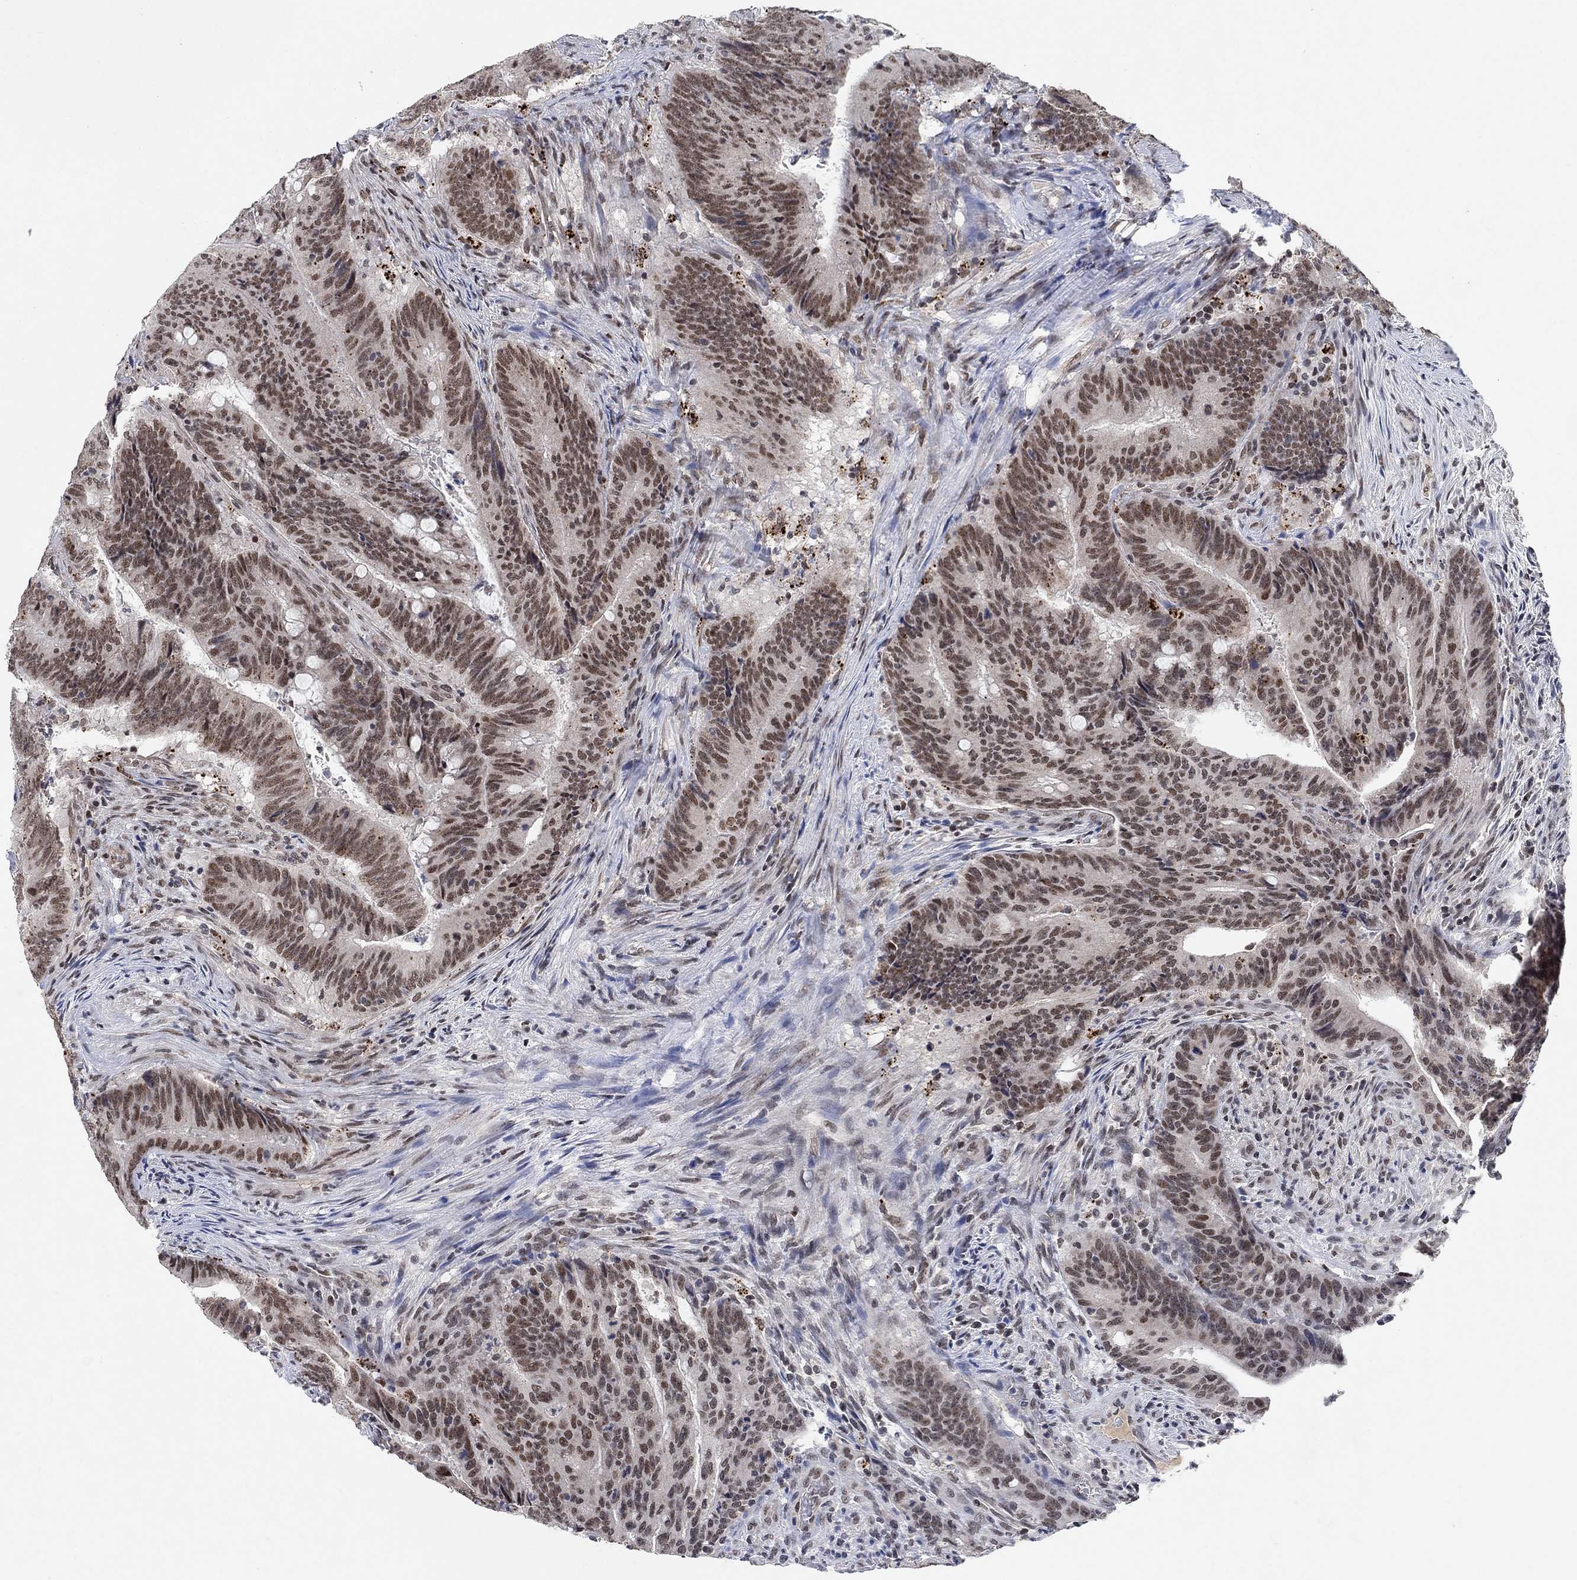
{"staining": {"intensity": "moderate", "quantity": ">75%", "location": "nuclear"}, "tissue": "colorectal cancer", "cell_type": "Tumor cells", "image_type": "cancer", "snomed": [{"axis": "morphology", "description": "Adenocarcinoma, NOS"}, {"axis": "topography", "description": "Colon"}], "caption": "A photomicrograph of human colorectal adenocarcinoma stained for a protein displays moderate nuclear brown staining in tumor cells. The protein is shown in brown color, while the nuclei are stained blue.", "gene": "THAP8", "patient": {"sex": "female", "age": 87}}